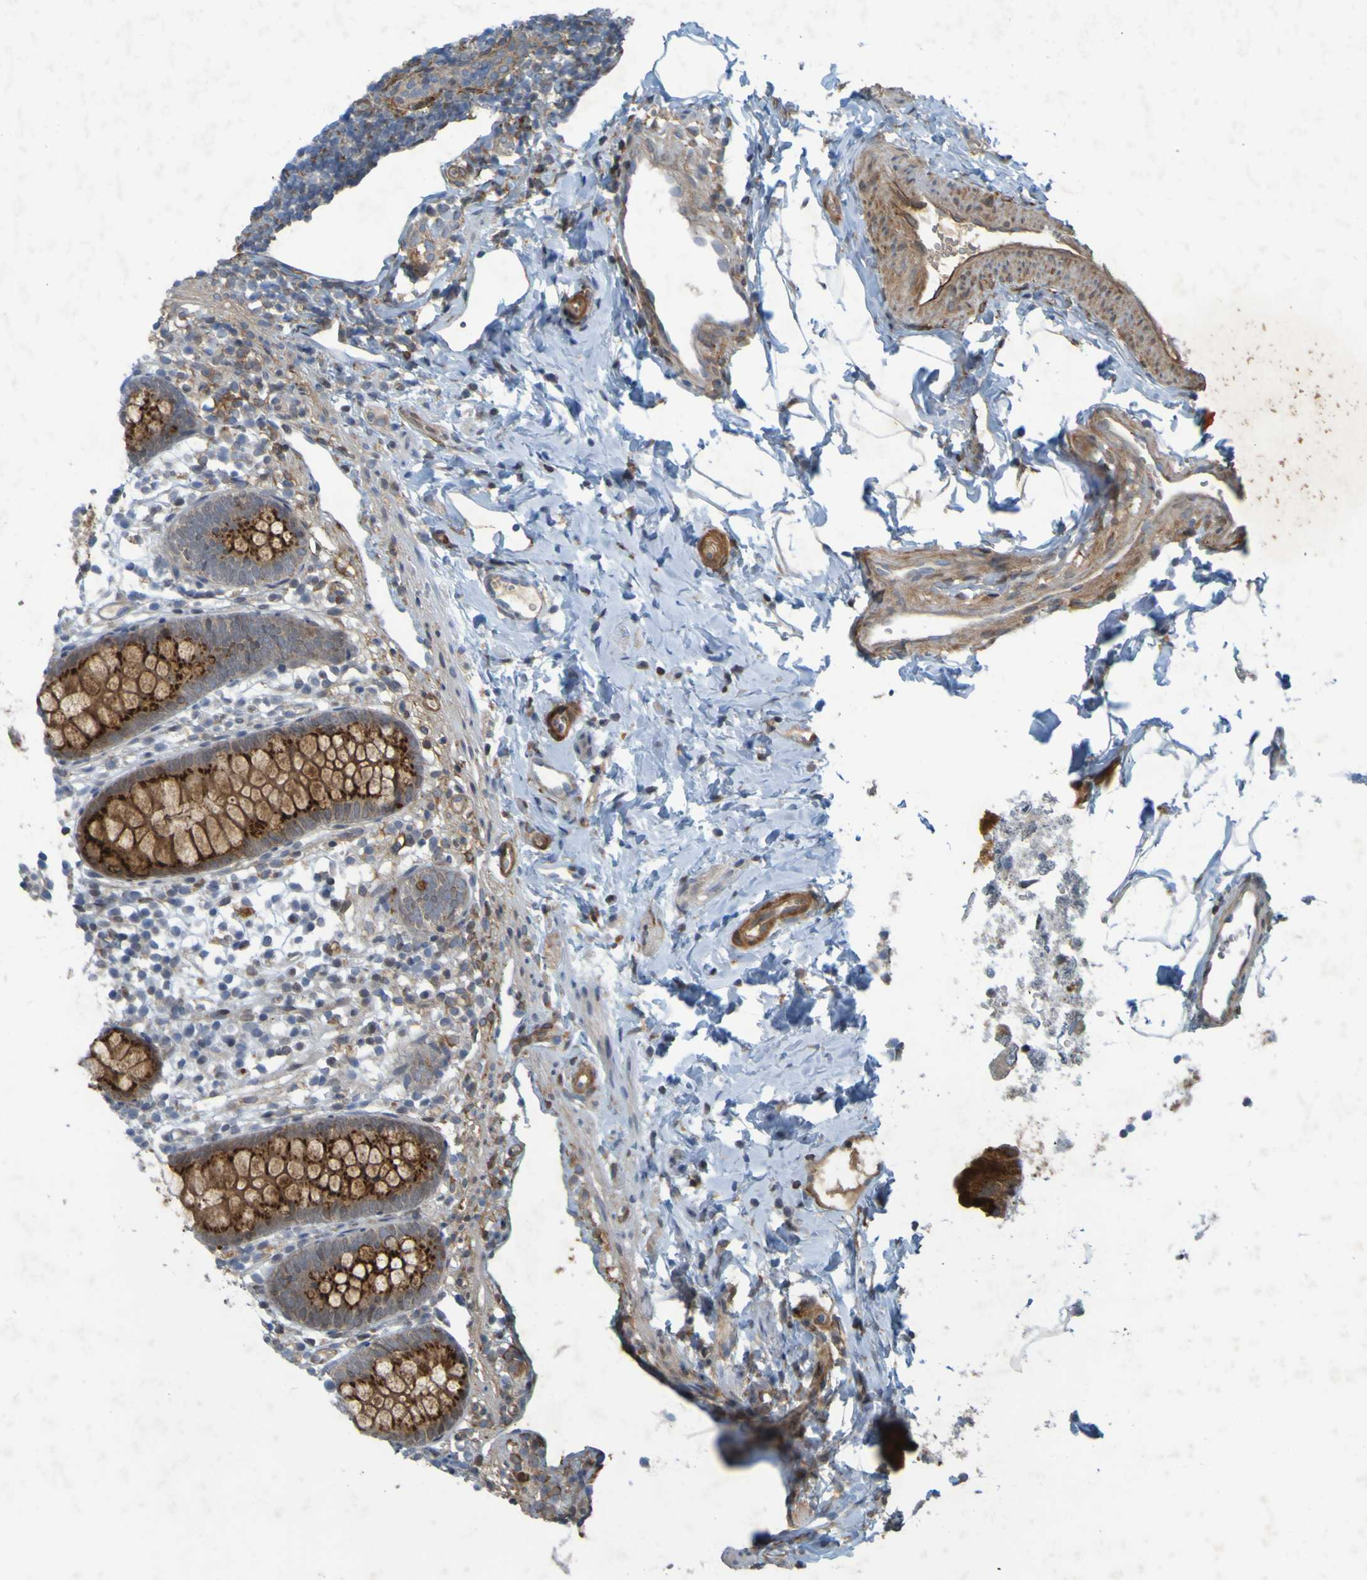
{"staining": {"intensity": "strong", "quantity": ">75%", "location": "cytoplasmic/membranous"}, "tissue": "appendix", "cell_type": "Glandular cells", "image_type": "normal", "snomed": [{"axis": "morphology", "description": "Normal tissue, NOS"}, {"axis": "topography", "description": "Appendix"}], "caption": "A brown stain labels strong cytoplasmic/membranous positivity of a protein in glandular cells of normal appendix.", "gene": "GUCY1A1", "patient": {"sex": "female", "age": 20}}